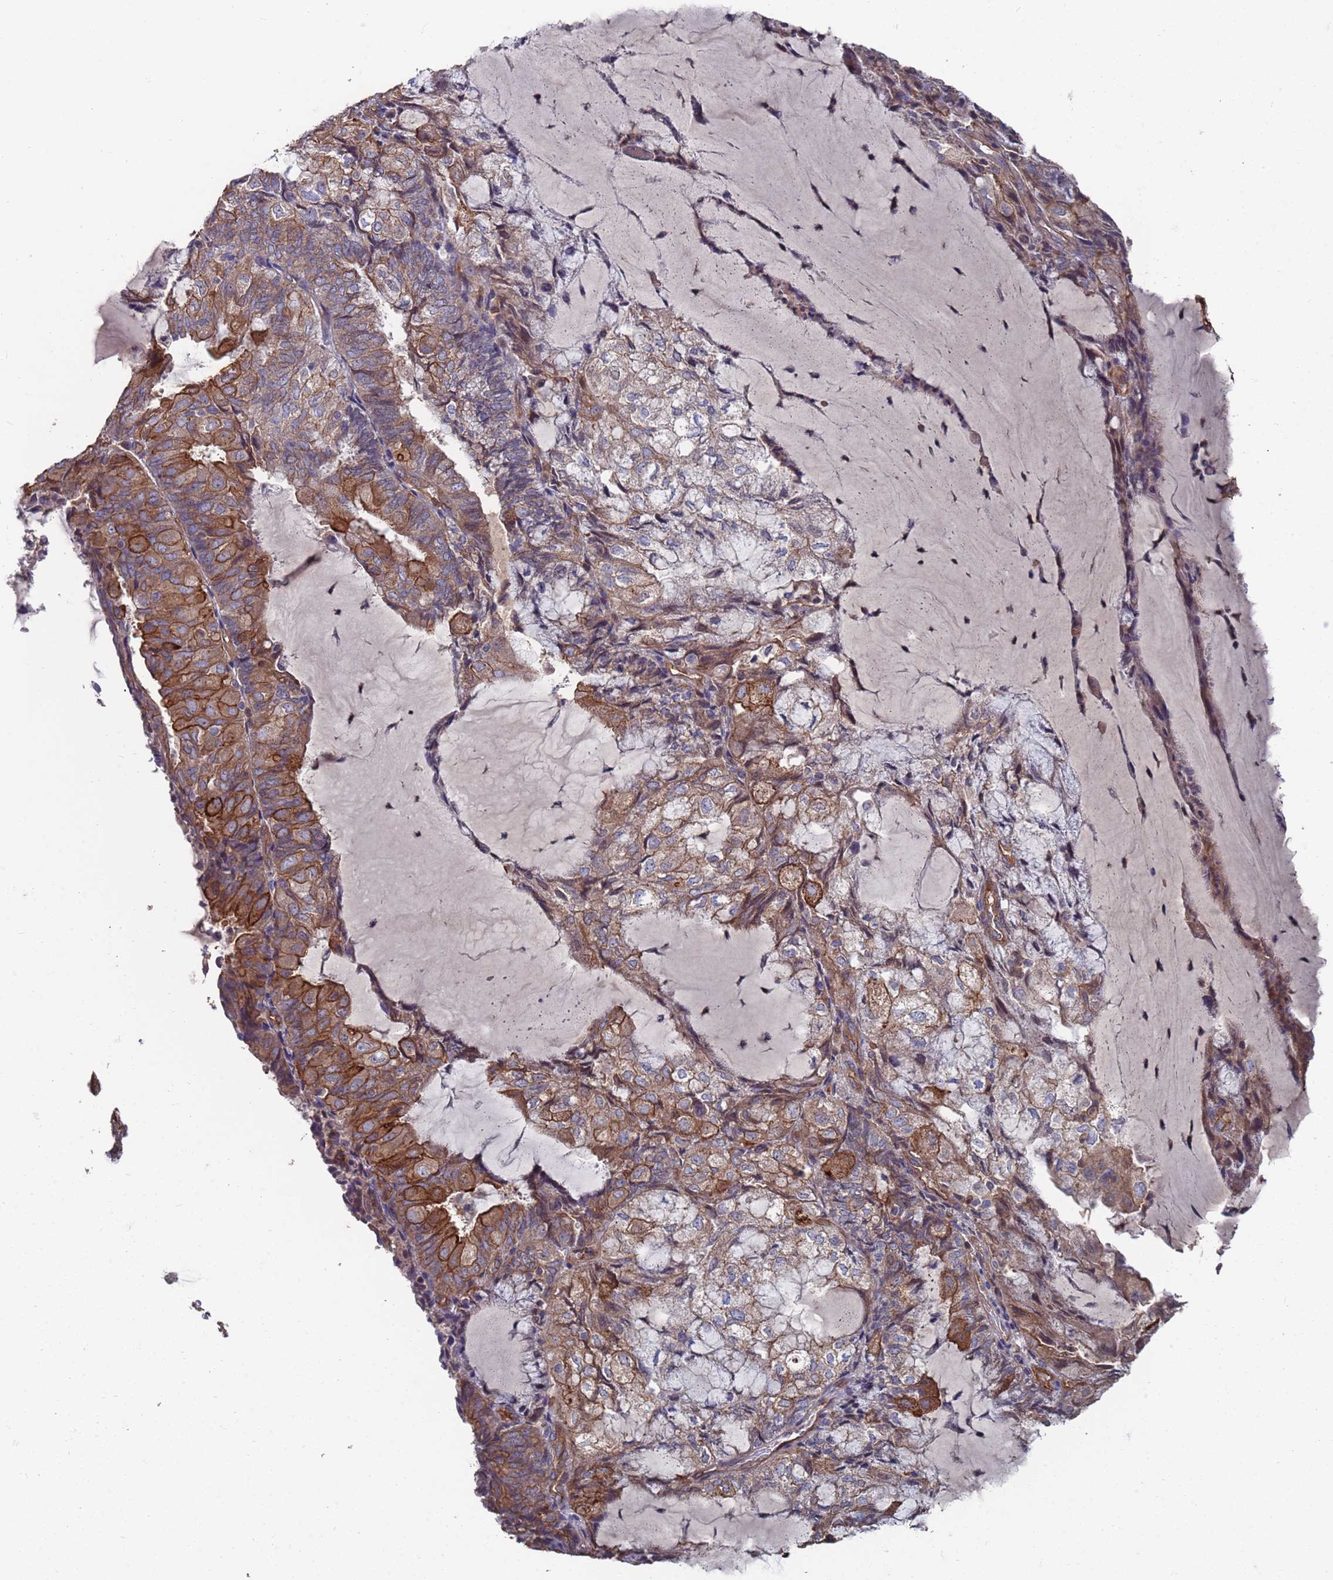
{"staining": {"intensity": "moderate", "quantity": "25%-75%", "location": "cytoplasmic/membranous"}, "tissue": "endometrial cancer", "cell_type": "Tumor cells", "image_type": "cancer", "snomed": [{"axis": "morphology", "description": "Adenocarcinoma, NOS"}, {"axis": "topography", "description": "Endometrium"}], "caption": "A photomicrograph showing moderate cytoplasmic/membranous positivity in approximately 25%-75% of tumor cells in endometrial cancer (adenocarcinoma), as visualized by brown immunohistochemical staining.", "gene": "NDUFAF6", "patient": {"sex": "female", "age": 81}}